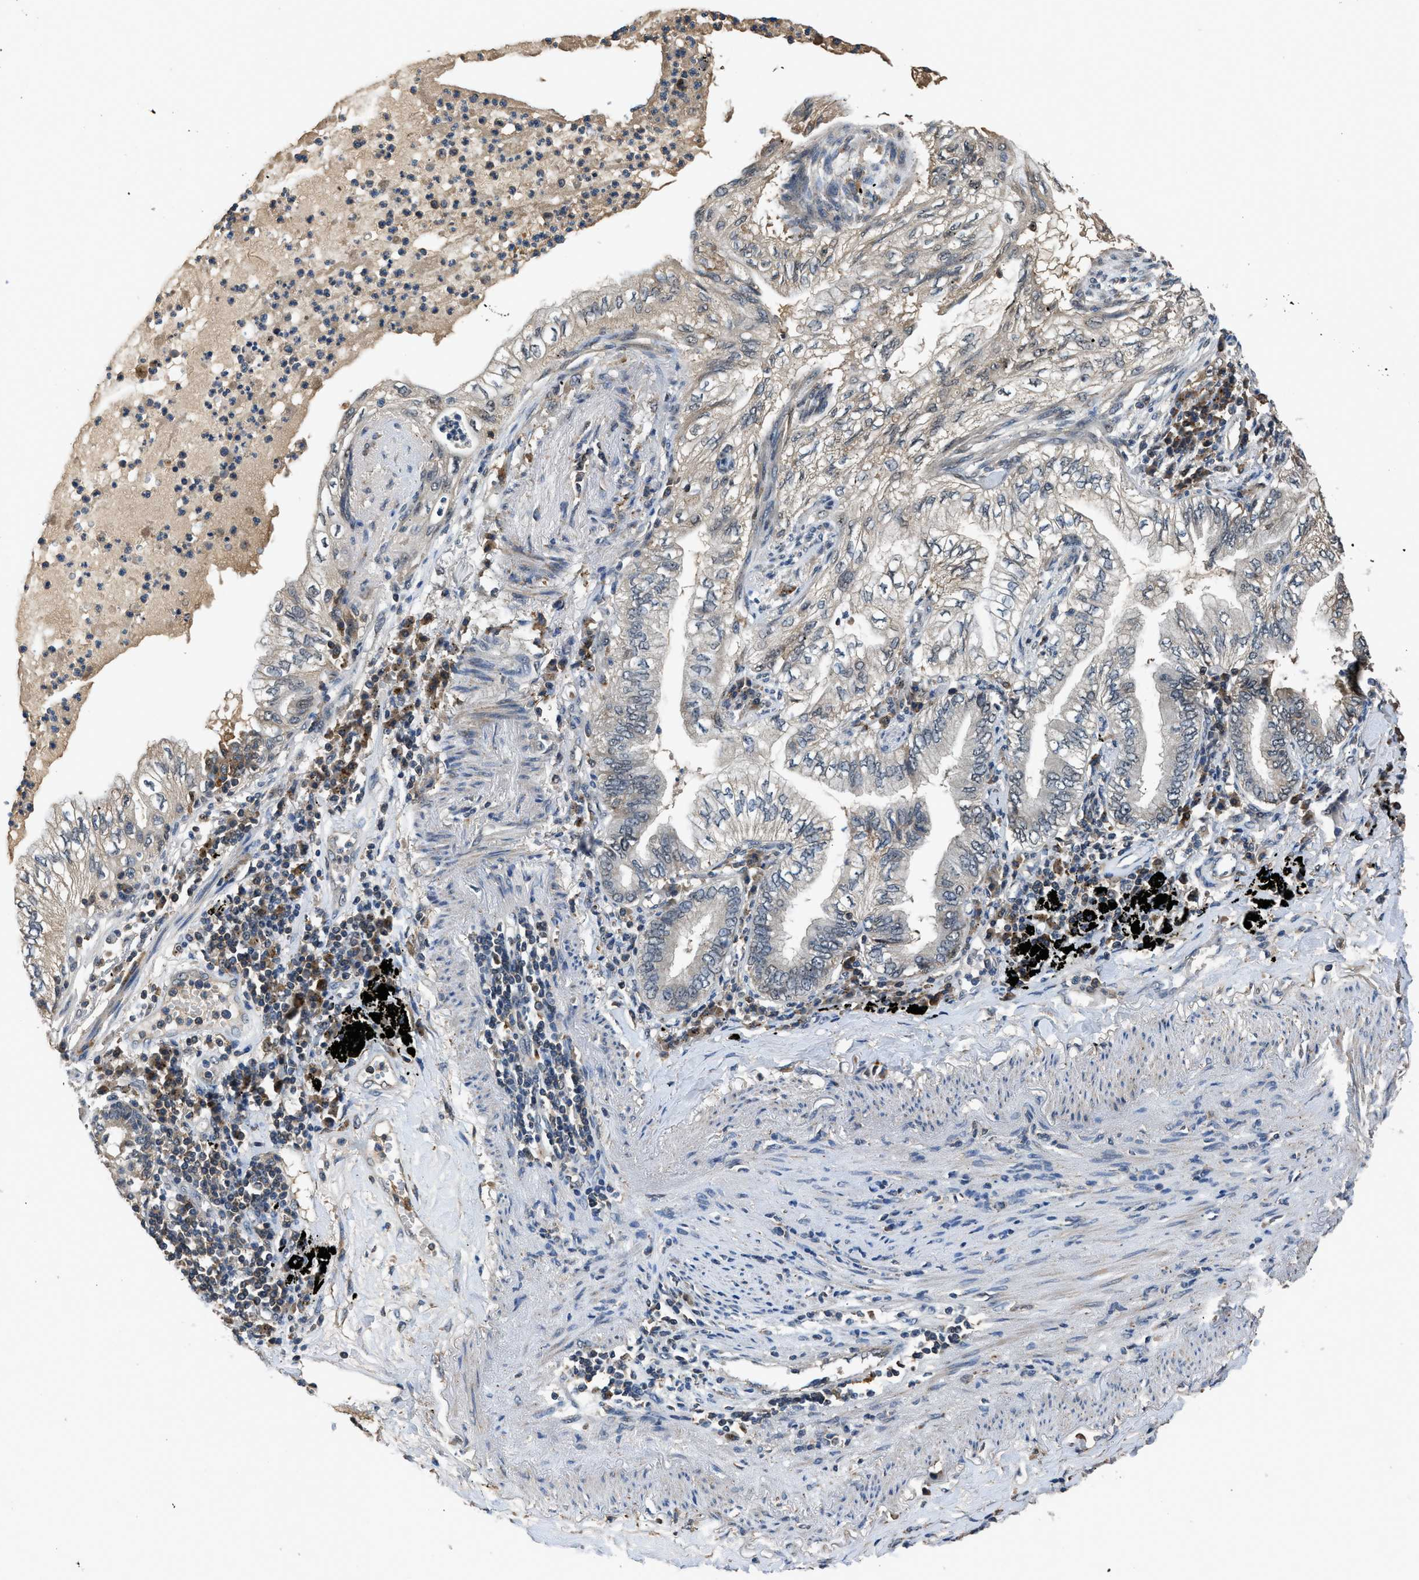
{"staining": {"intensity": "weak", "quantity": "25%-75%", "location": "cytoplasmic/membranous"}, "tissue": "lung cancer", "cell_type": "Tumor cells", "image_type": "cancer", "snomed": [{"axis": "morphology", "description": "Normal tissue, NOS"}, {"axis": "morphology", "description": "Adenocarcinoma, NOS"}, {"axis": "topography", "description": "Bronchus"}, {"axis": "topography", "description": "Lung"}], "caption": "IHC of adenocarcinoma (lung) shows low levels of weak cytoplasmic/membranous expression in about 25%-75% of tumor cells. (DAB (3,3'-diaminobenzidine) IHC, brown staining for protein, blue staining for nuclei).", "gene": "SLC15A4", "patient": {"sex": "female", "age": 70}}